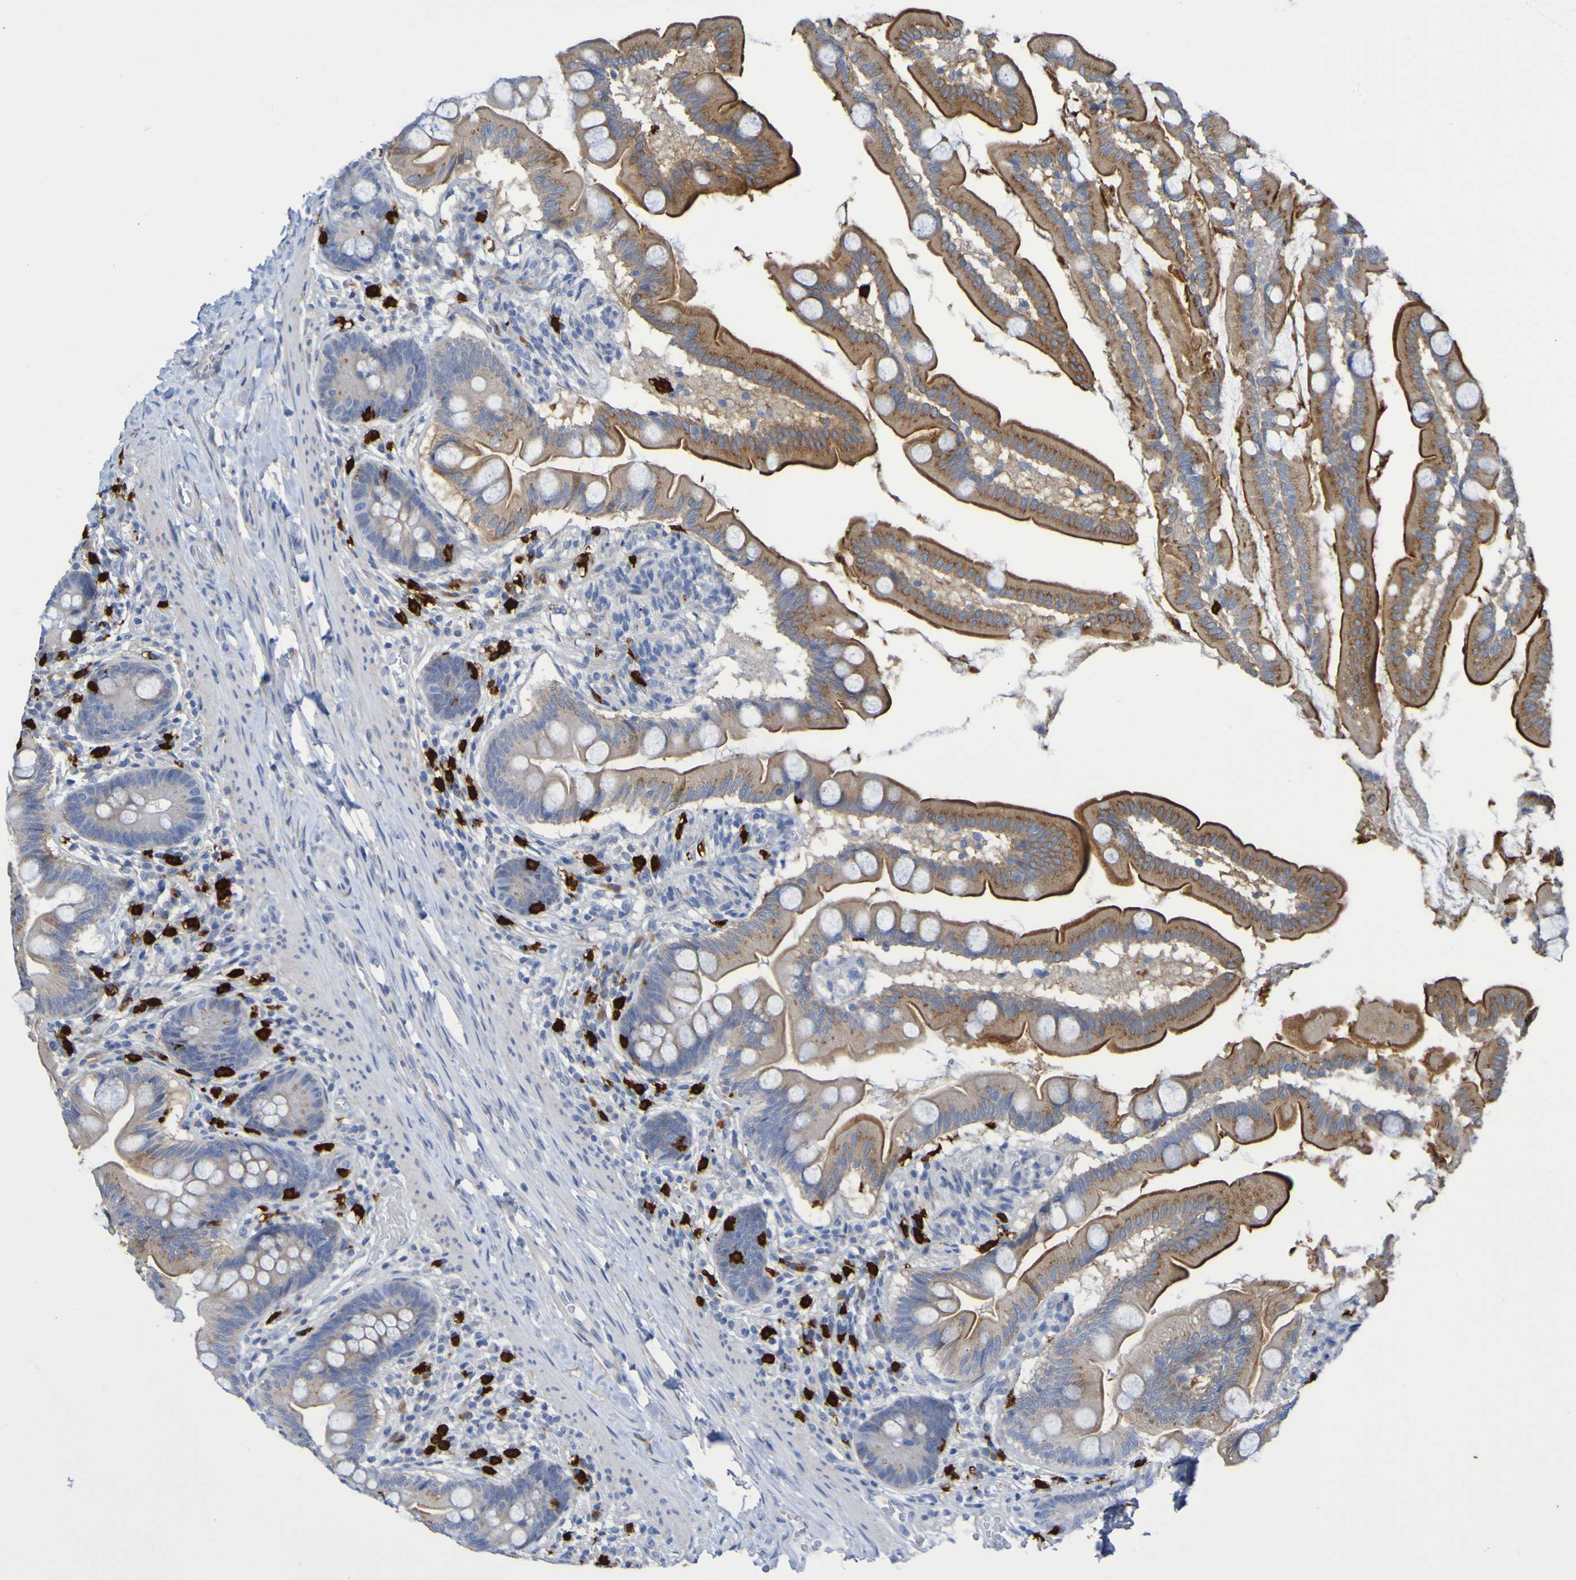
{"staining": {"intensity": "moderate", "quantity": ">75%", "location": "cytoplasmic/membranous"}, "tissue": "small intestine", "cell_type": "Glandular cells", "image_type": "normal", "snomed": [{"axis": "morphology", "description": "Normal tissue, NOS"}, {"axis": "topography", "description": "Small intestine"}], "caption": "Immunohistochemical staining of normal small intestine demonstrates medium levels of moderate cytoplasmic/membranous positivity in approximately >75% of glandular cells.", "gene": "C11orf24", "patient": {"sex": "female", "age": 56}}